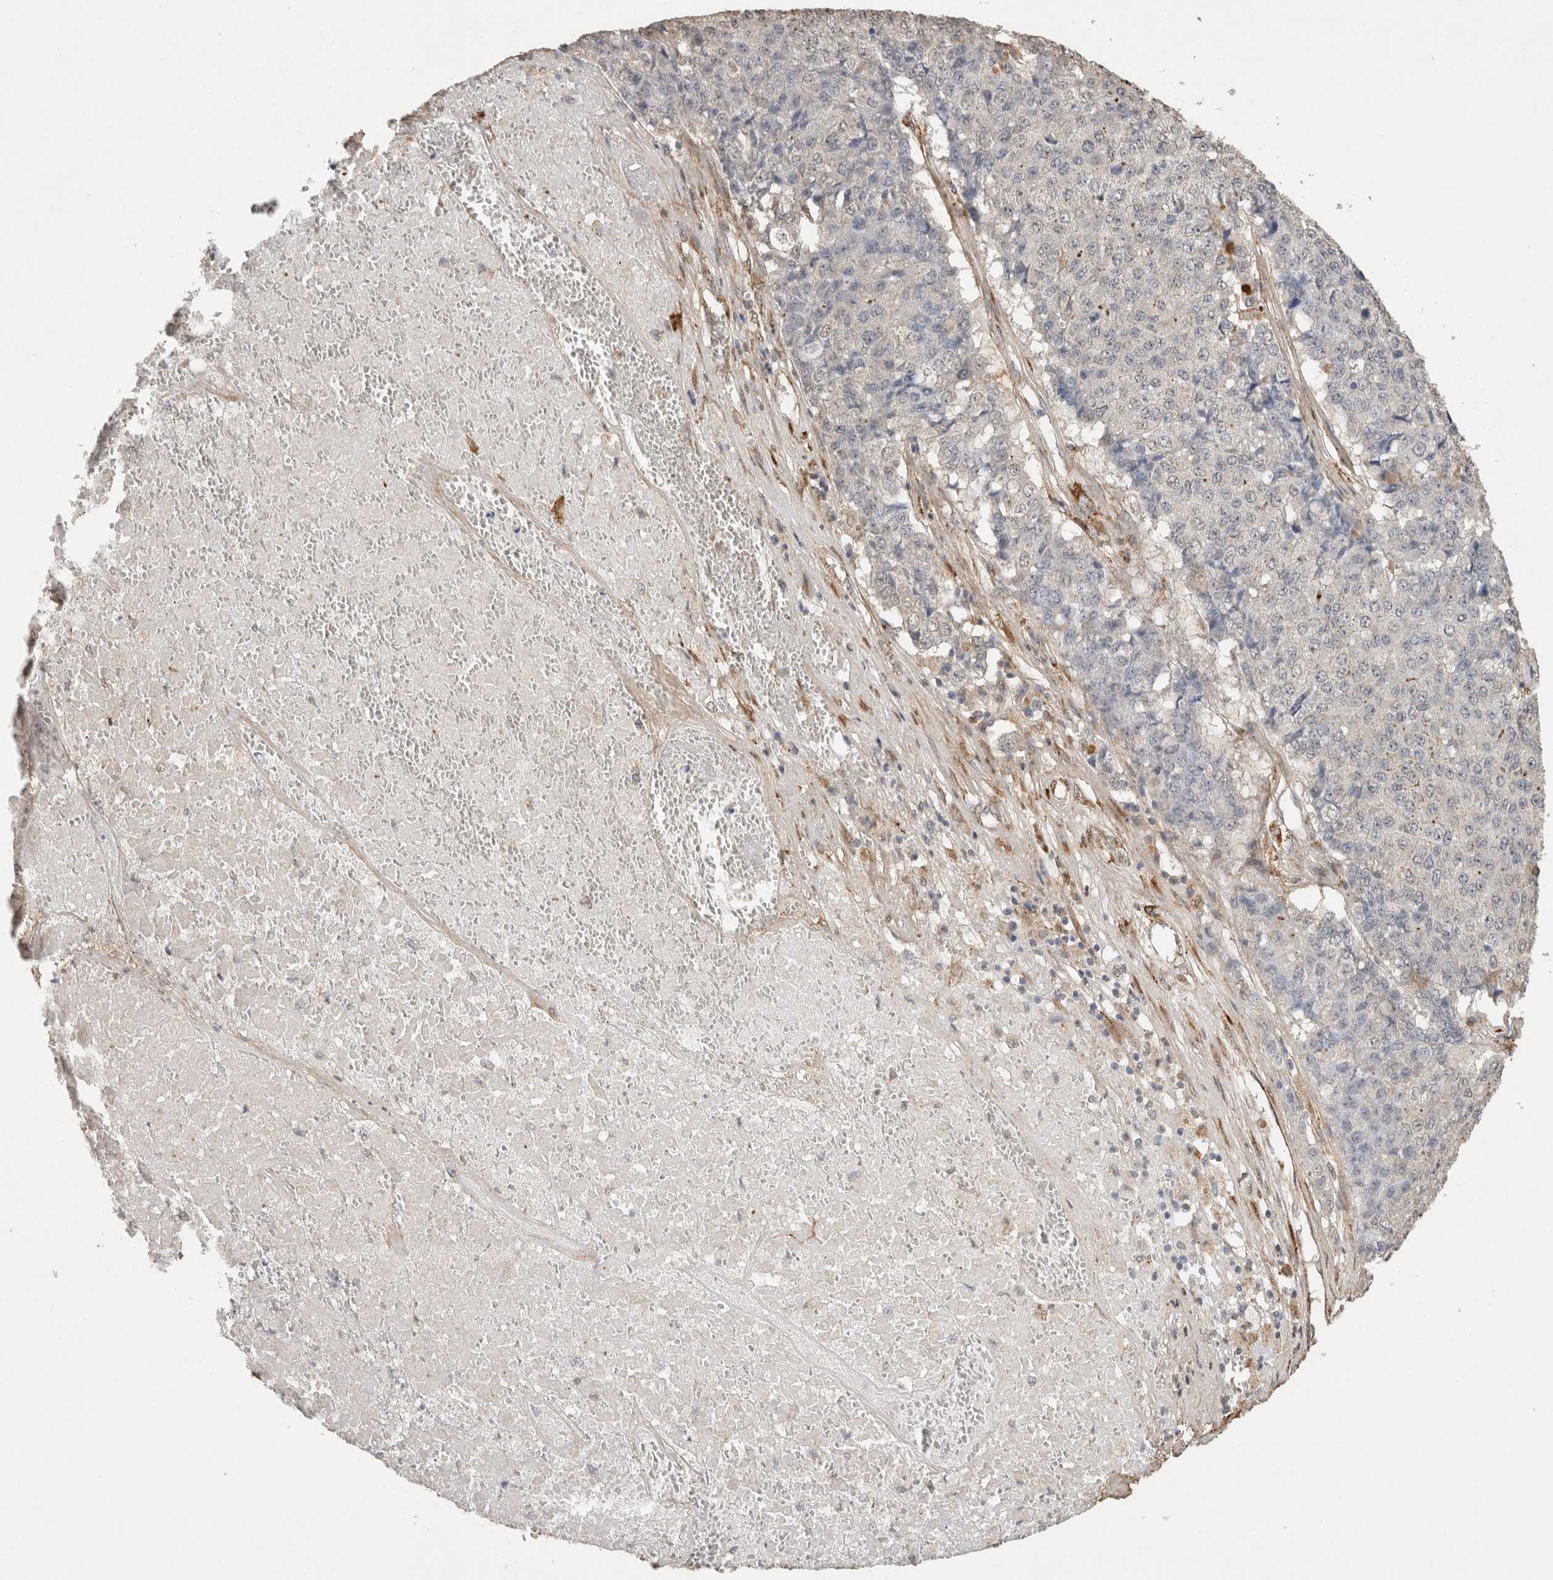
{"staining": {"intensity": "negative", "quantity": "none", "location": "none"}, "tissue": "pancreatic cancer", "cell_type": "Tumor cells", "image_type": "cancer", "snomed": [{"axis": "morphology", "description": "Adenocarcinoma, NOS"}, {"axis": "topography", "description": "Pancreas"}], "caption": "Adenocarcinoma (pancreatic) stained for a protein using IHC exhibits no positivity tumor cells.", "gene": "C1QTNF5", "patient": {"sex": "male", "age": 50}}